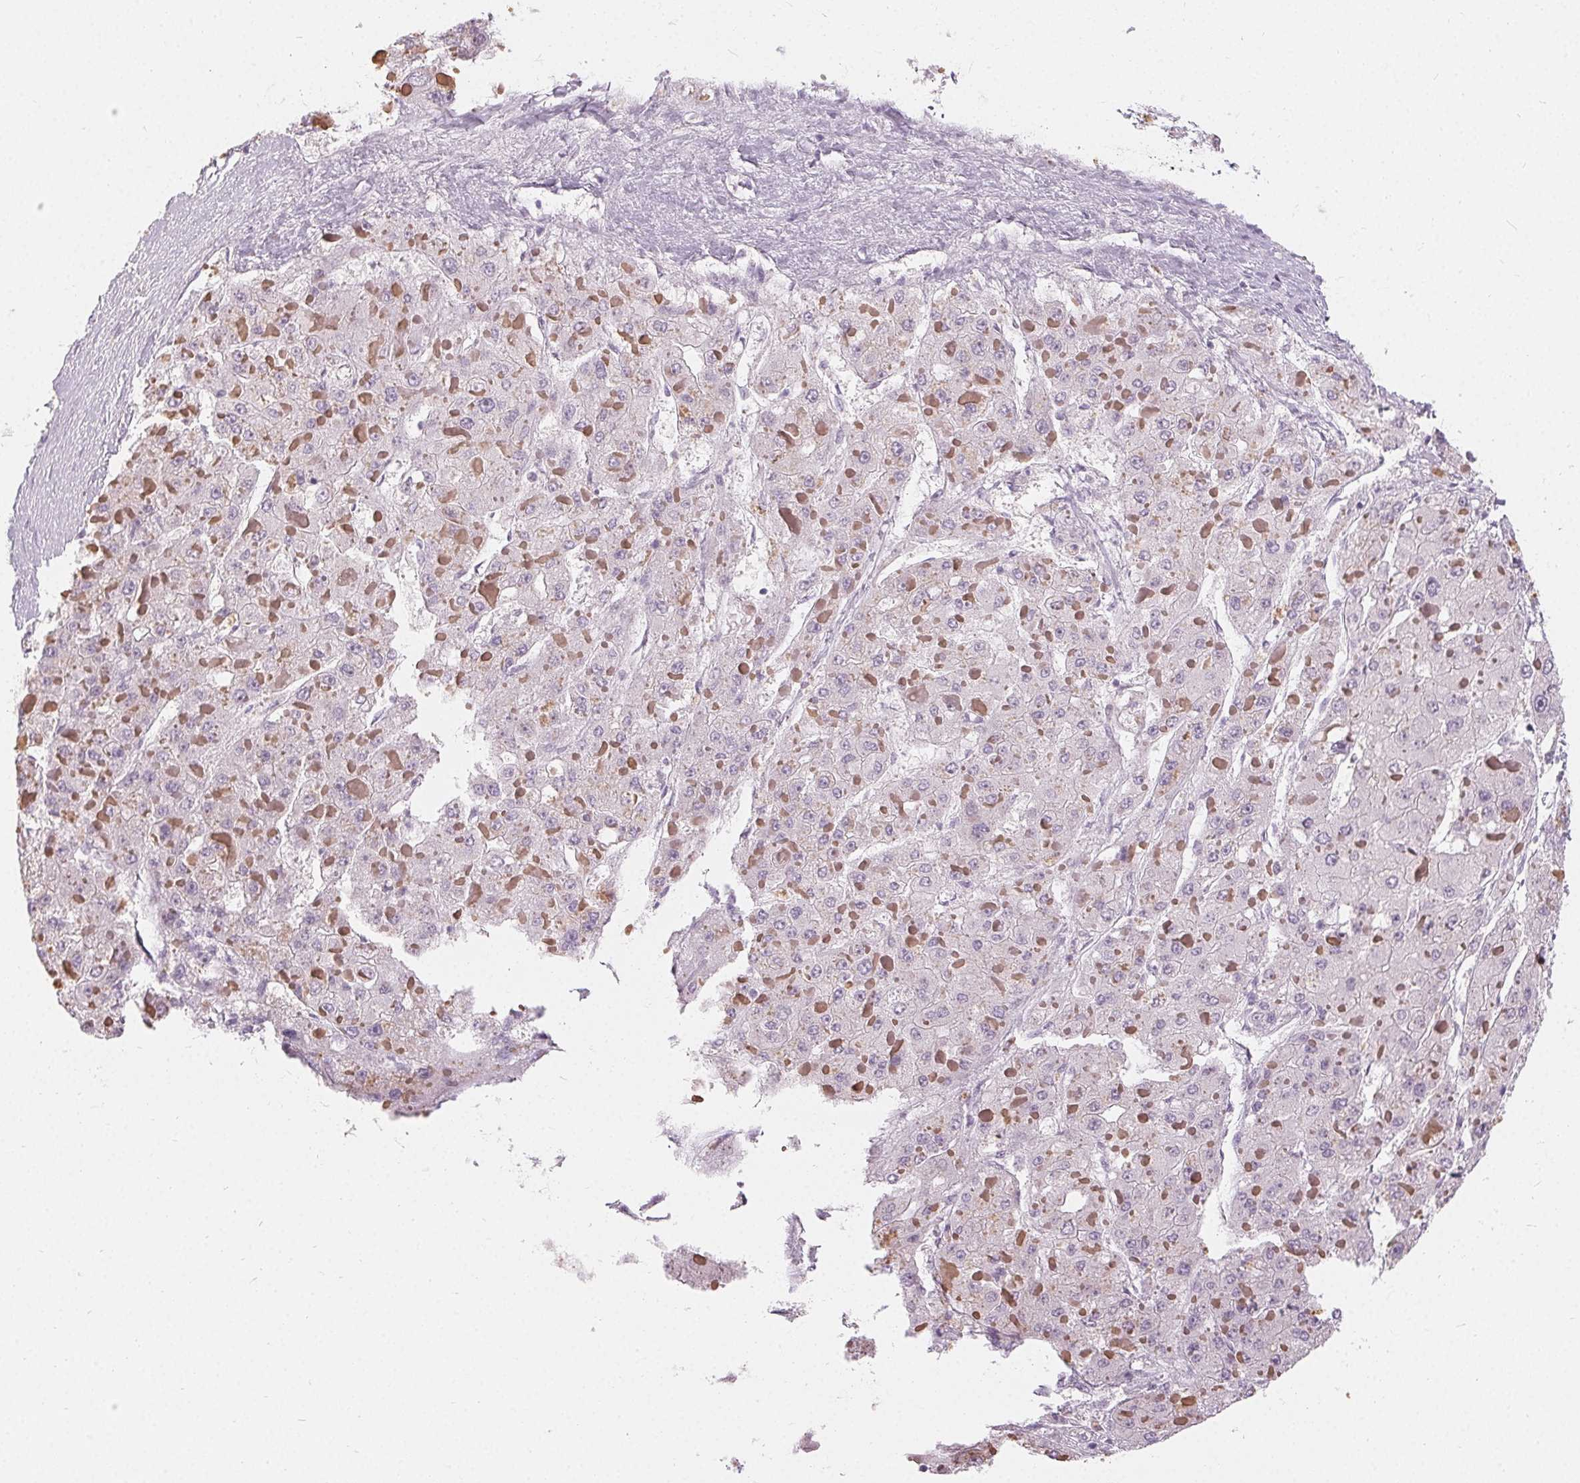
{"staining": {"intensity": "negative", "quantity": "none", "location": "none"}, "tissue": "liver cancer", "cell_type": "Tumor cells", "image_type": "cancer", "snomed": [{"axis": "morphology", "description": "Carcinoma, Hepatocellular, NOS"}, {"axis": "topography", "description": "Liver"}], "caption": "Tumor cells are negative for brown protein staining in hepatocellular carcinoma (liver).", "gene": "HOPX", "patient": {"sex": "female", "age": 73}}